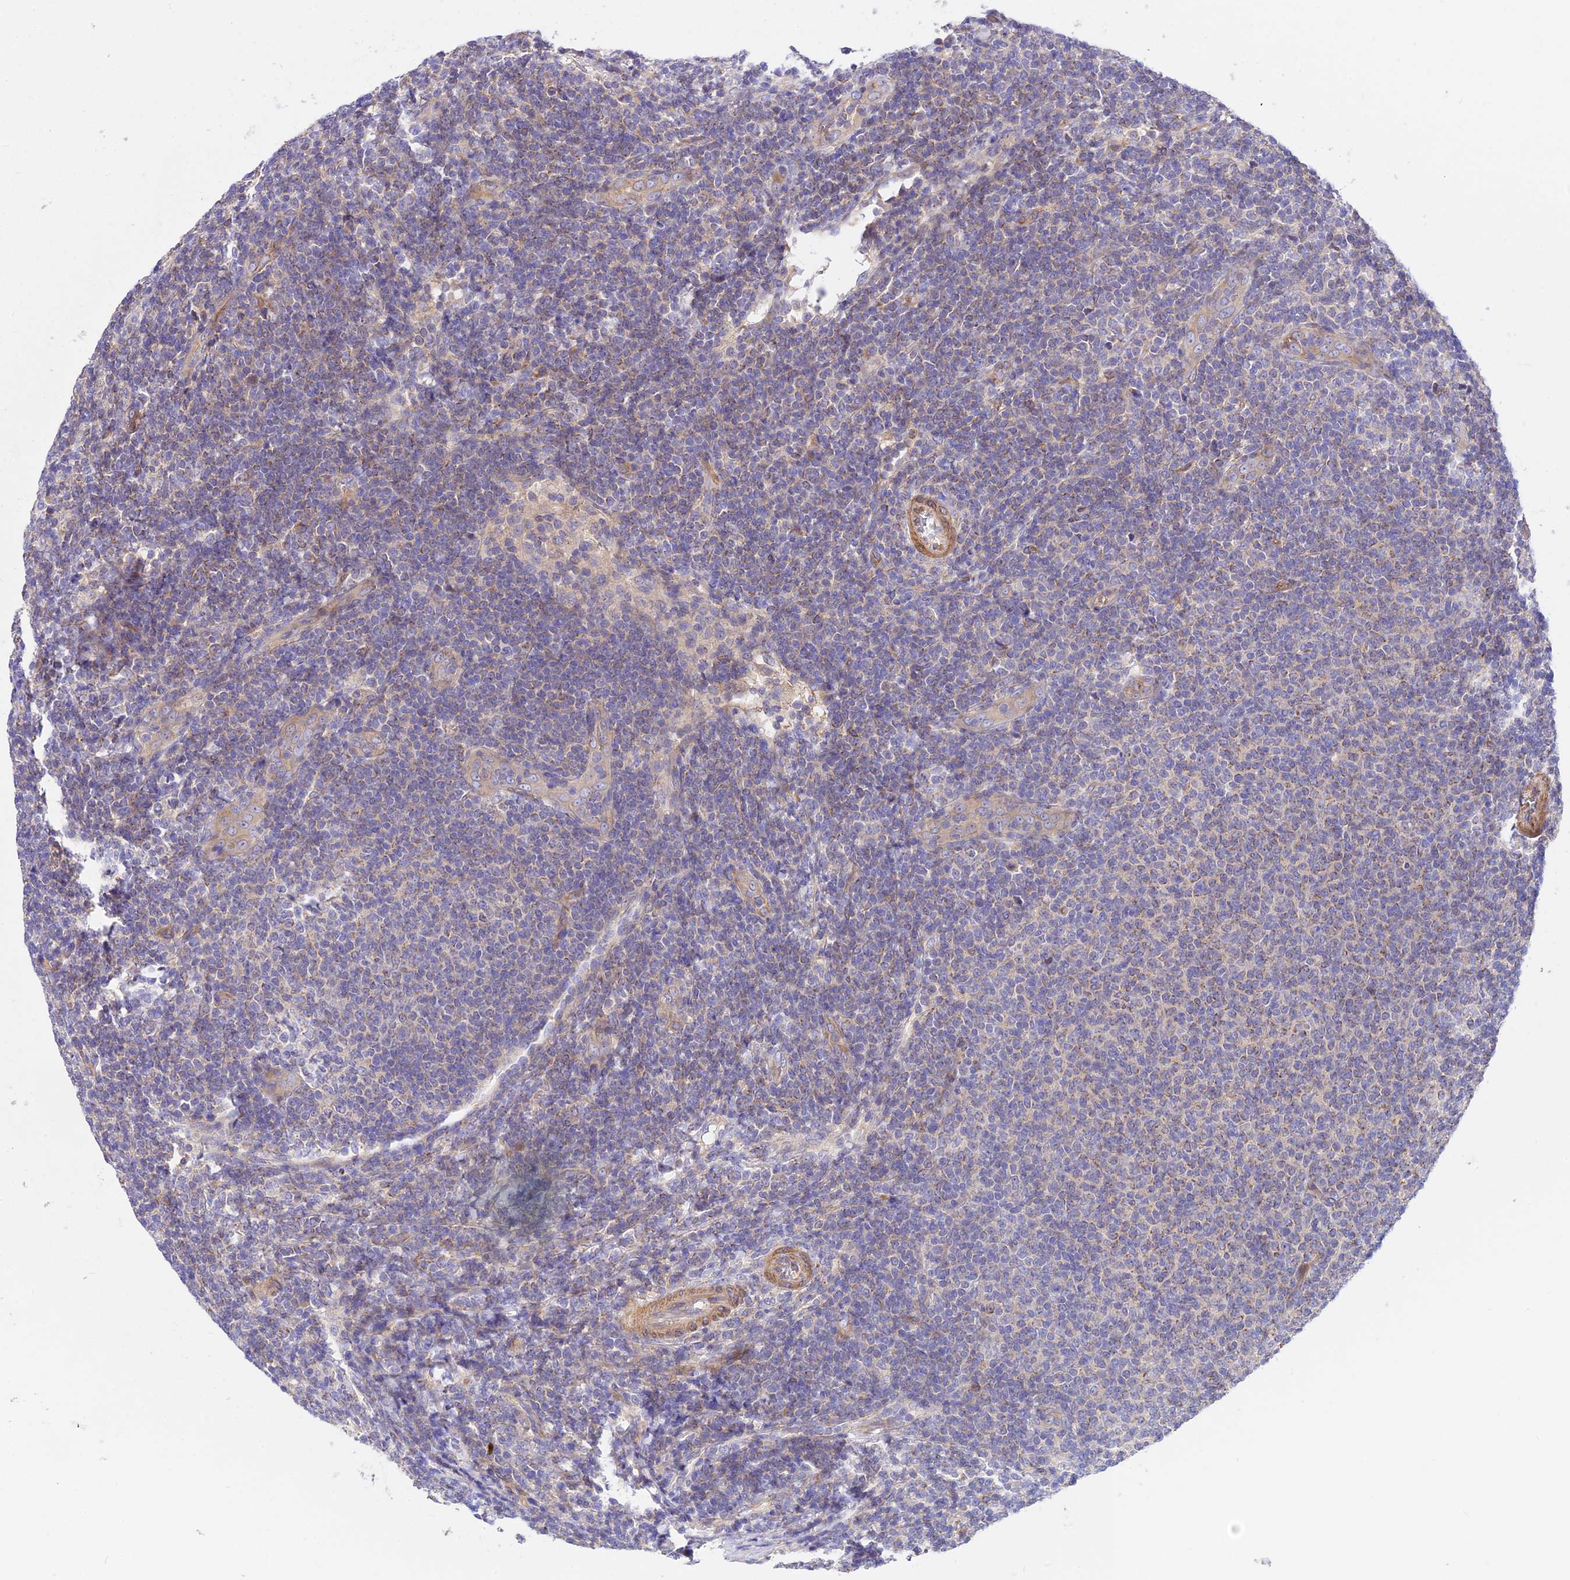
{"staining": {"intensity": "weak", "quantity": "<25%", "location": "cytoplasmic/membranous"}, "tissue": "lymphoma", "cell_type": "Tumor cells", "image_type": "cancer", "snomed": [{"axis": "morphology", "description": "Malignant lymphoma, non-Hodgkin's type, Low grade"}, {"axis": "topography", "description": "Lymph node"}], "caption": "Tumor cells show no significant protein positivity in malignant lymphoma, non-Hodgkin's type (low-grade).", "gene": "TRIM43B", "patient": {"sex": "male", "age": 66}}